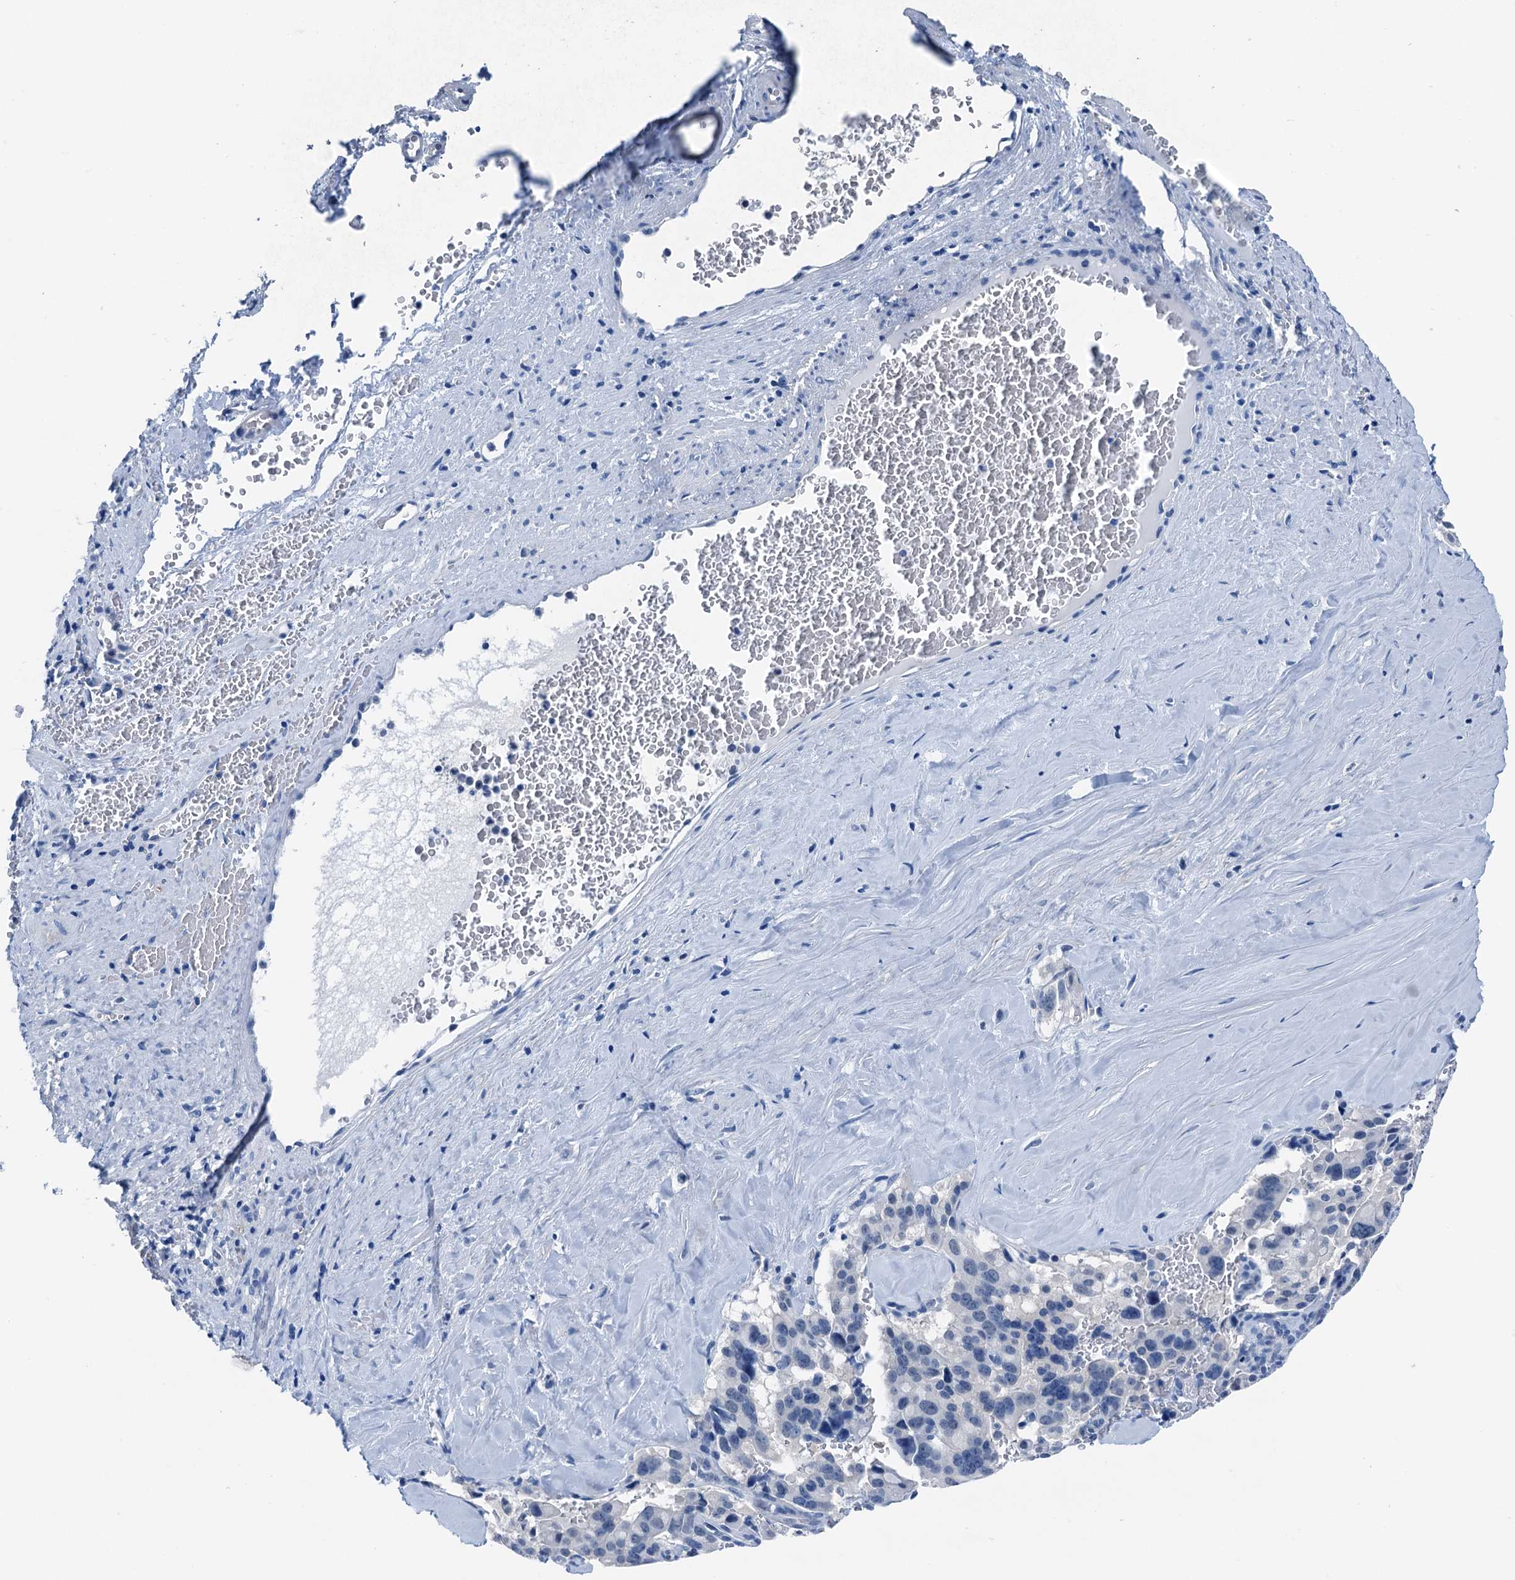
{"staining": {"intensity": "negative", "quantity": "none", "location": "none"}, "tissue": "pancreatic cancer", "cell_type": "Tumor cells", "image_type": "cancer", "snomed": [{"axis": "morphology", "description": "Adenocarcinoma, NOS"}, {"axis": "topography", "description": "Pancreas"}], "caption": "A high-resolution histopathology image shows immunohistochemistry (IHC) staining of pancreatic cancer (adenocarcinoma), which shows no significant staining in tumor cells.", "gene": "CBLN3", "patient": {"sex": "male", "age": 65}}